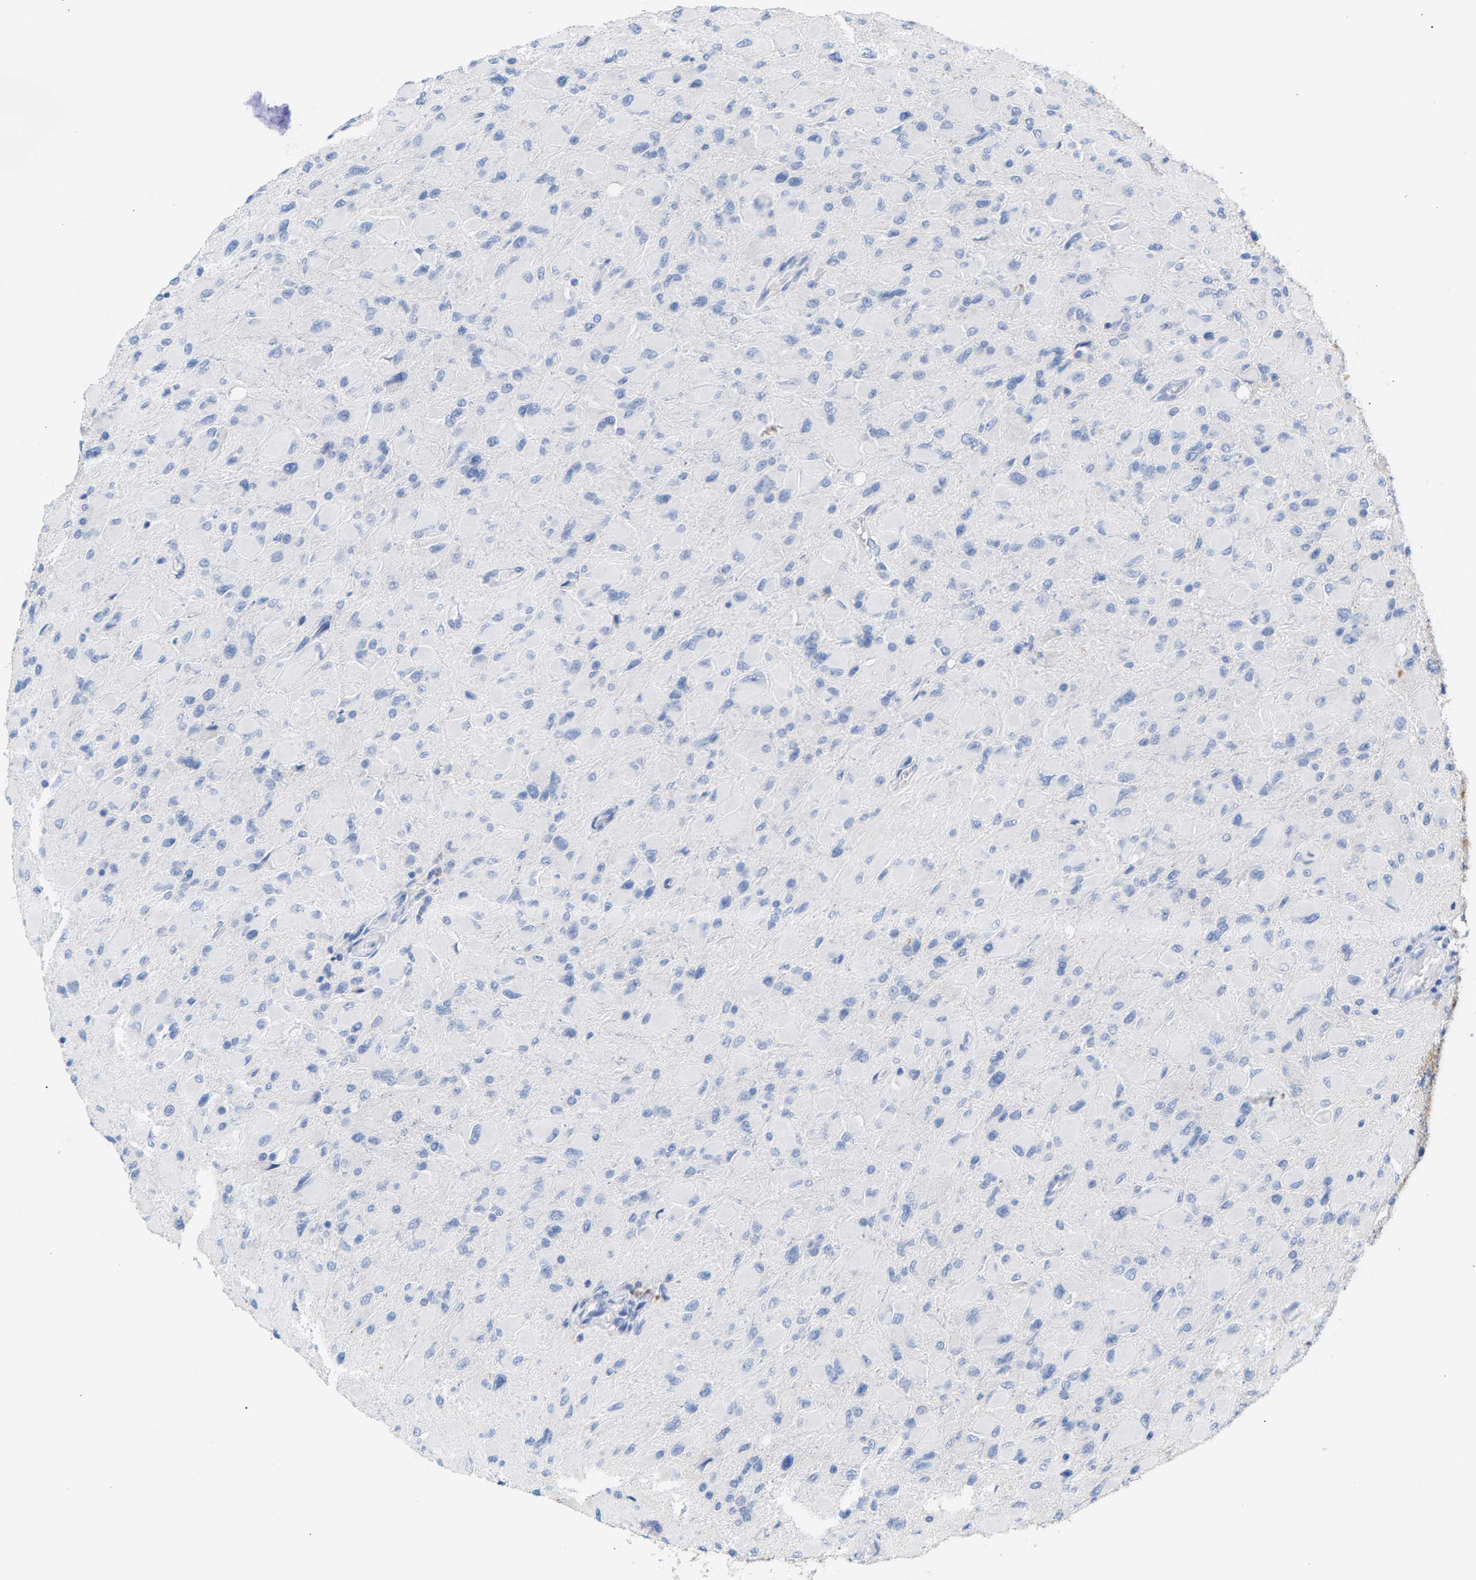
{"staining": {"intensity": "negative", "quantity": "none", "location": "none"}, "tissue": "glioma", "cell_type": "Tumor cells", "image_type": "cancer", "snomed": [{"axis": "morphology", "description": "Glioma, malignant, High grade"}, {"axis": "topography", "description": "Cerebral cortex"}], "caption": "The photomicrograph demonstrates no significant staining in tumor cells of high-grade glioma (malignant). Brightfield microscopy of IHC stained with DAB (3,3'-diaminobenzidine) (brown) and hematoxylin (blue), captured at high magnification.", "gene": "APOH", "patient": {"sex": "female", "age": 36}}